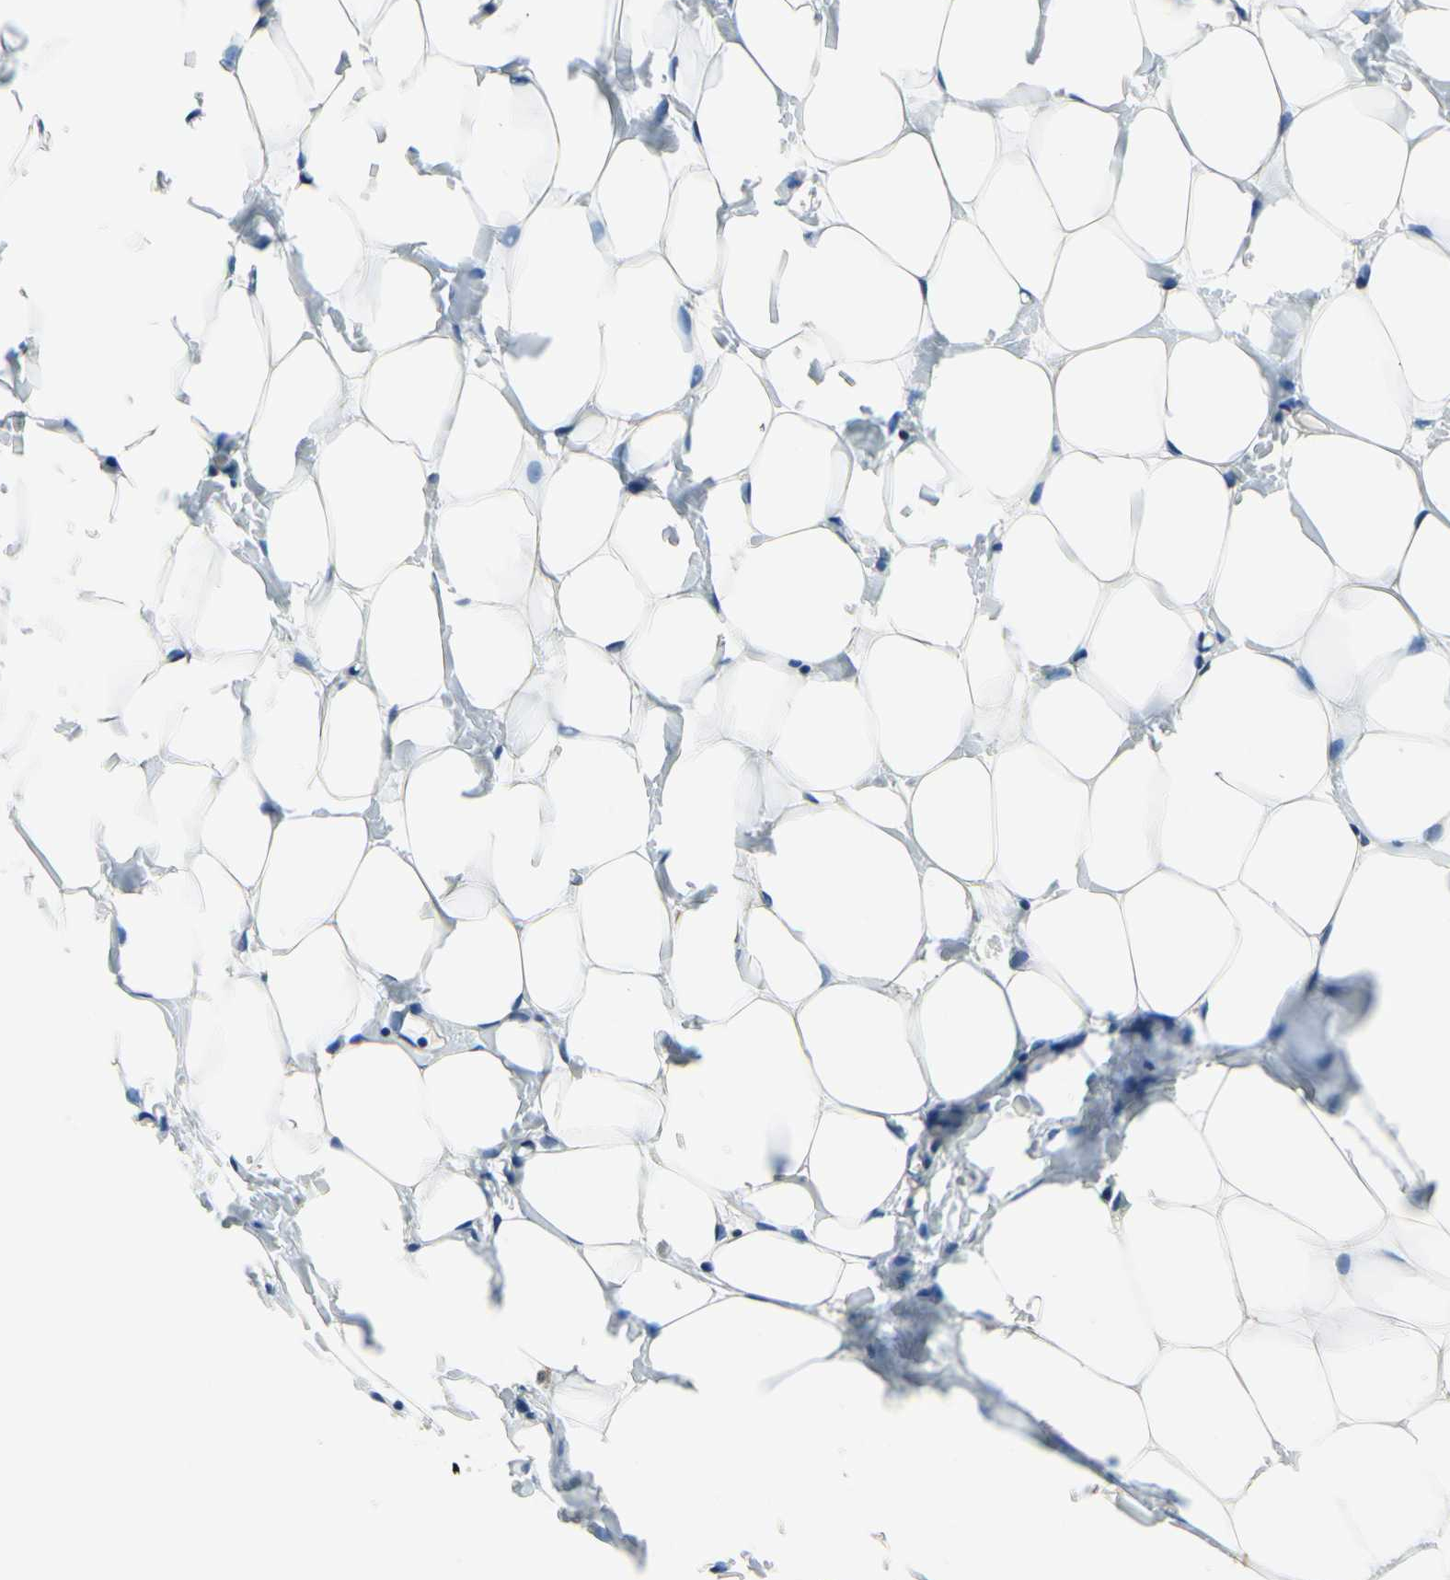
{"staining": {"intensity": "negative", "quantity": "none", "location": "none"}, "tissue": "breast", "cell_type": "Adipocytes", "image_type": "normal", "snomed": [{"axis": "morphology", "description": "Normal tissue, NOS"}, {"axis": "topography", "description": "Breast"}], "caption": "High power microscopy image of an immunohistochemistry photomicrograph of unremarkable breast, revealing no significant staining in adipocytes. Brightfield microscopy of immunohistochemistry (IHC) stained with DAB (brown) and hematoxylin (blue), captured at high magnification.", "gene": "COMMD9", "patient": {"sex": "female", "age": 27}}